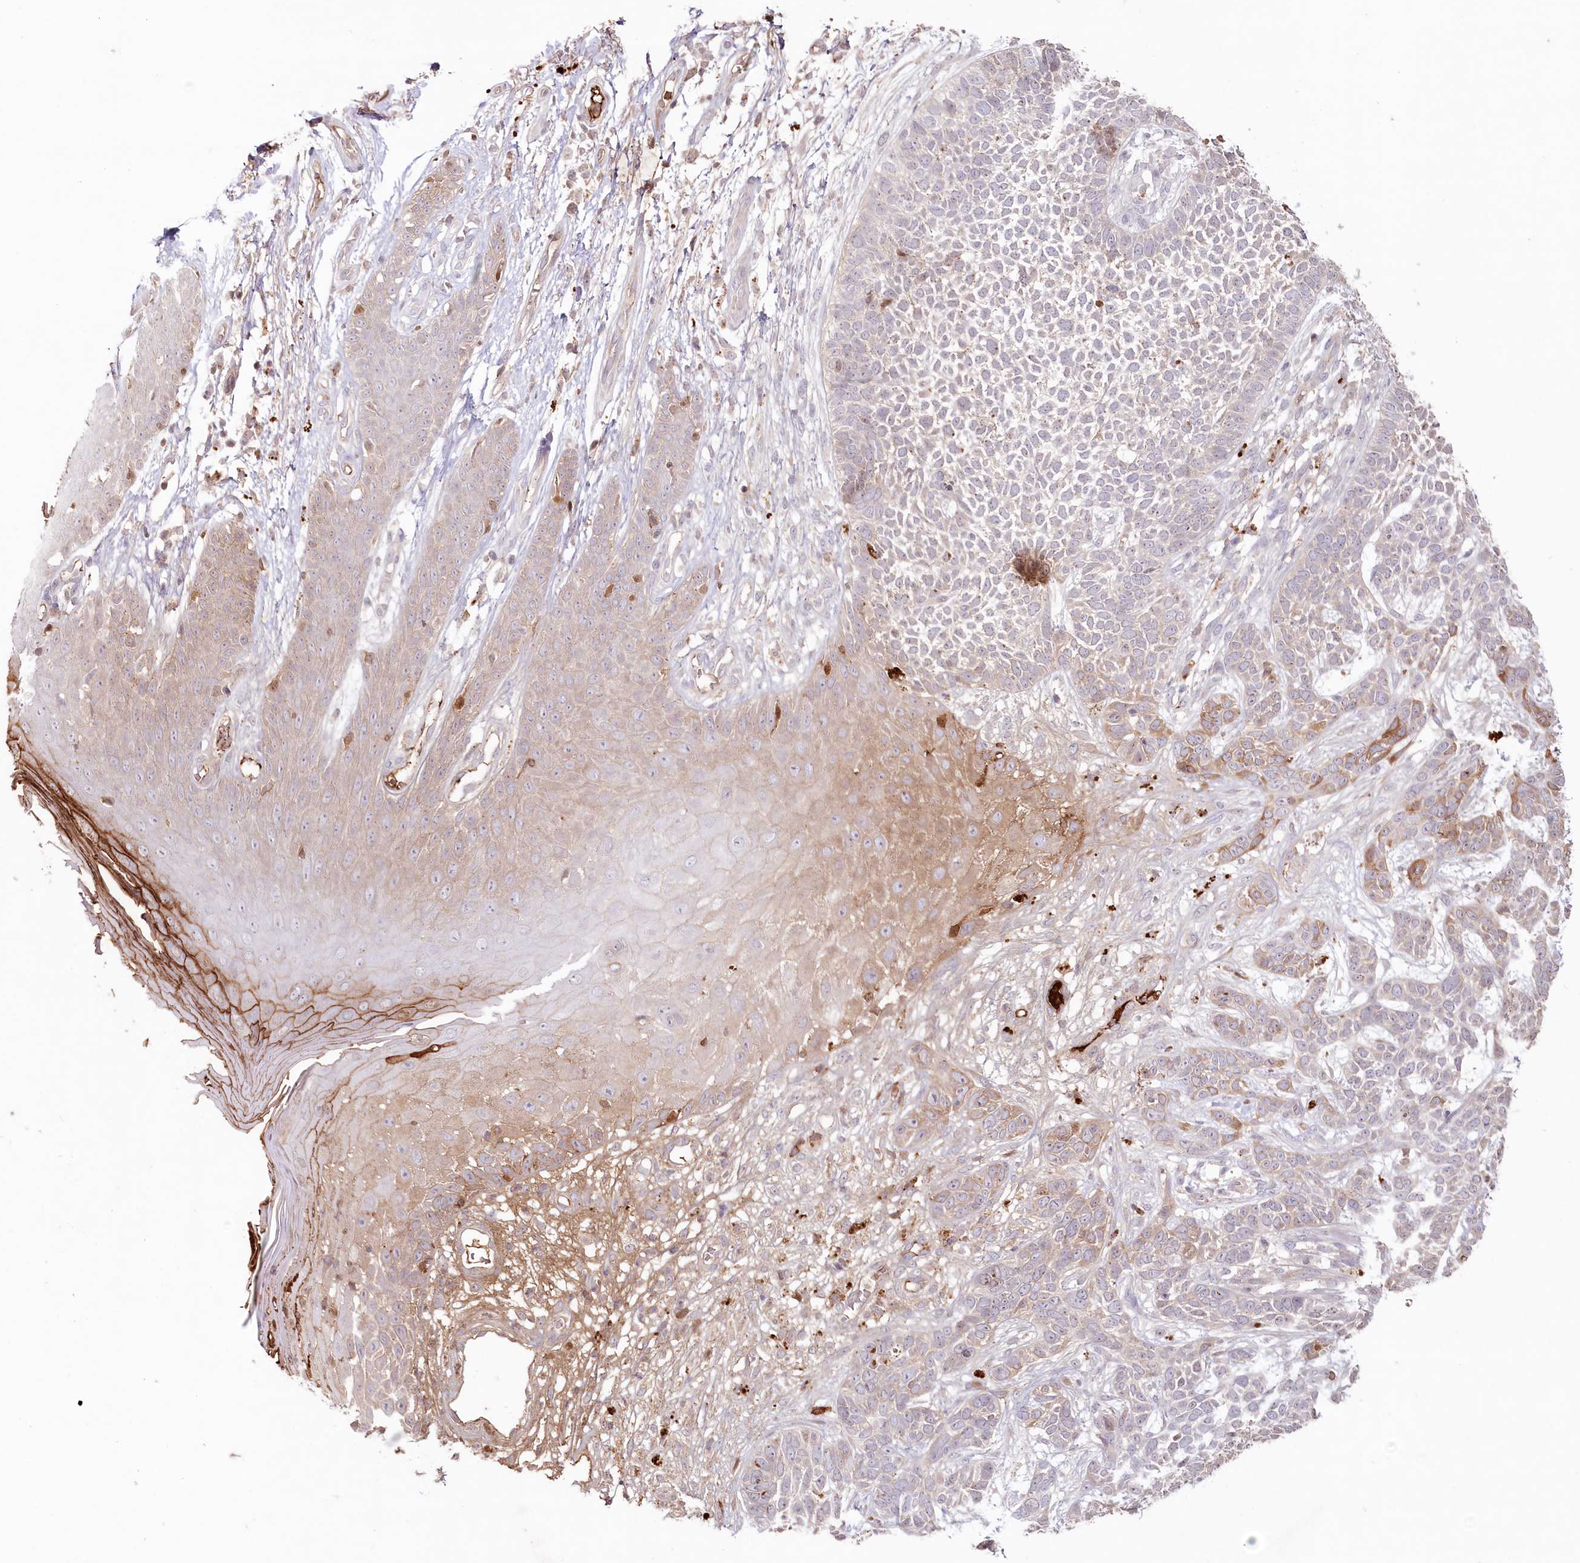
{"staining": {"intensity": "moderate", "quantity": "<25%", "location": "cytoplasmic/membranous"}, "tissue": "skin cancer", "cell_type": "Tumor cells", "image_type": "cancer", "snomed": [{"axis": "morphology", "description": "Basal cell carcinoma"}, {"axis": "topography", "description": "Skin"}], "caption": "Skin cancer was stained to show a protein in brown. There is low levels of moderate cytoplasmic/membranous expression in about <25% of tumor cells. (DAB (3,3'-diaminobenzidine) = brown stain, brightfield microscopy at high magnification).", "gene": "PSAPL1", "patient": {"sex": "female", "age": 84}}